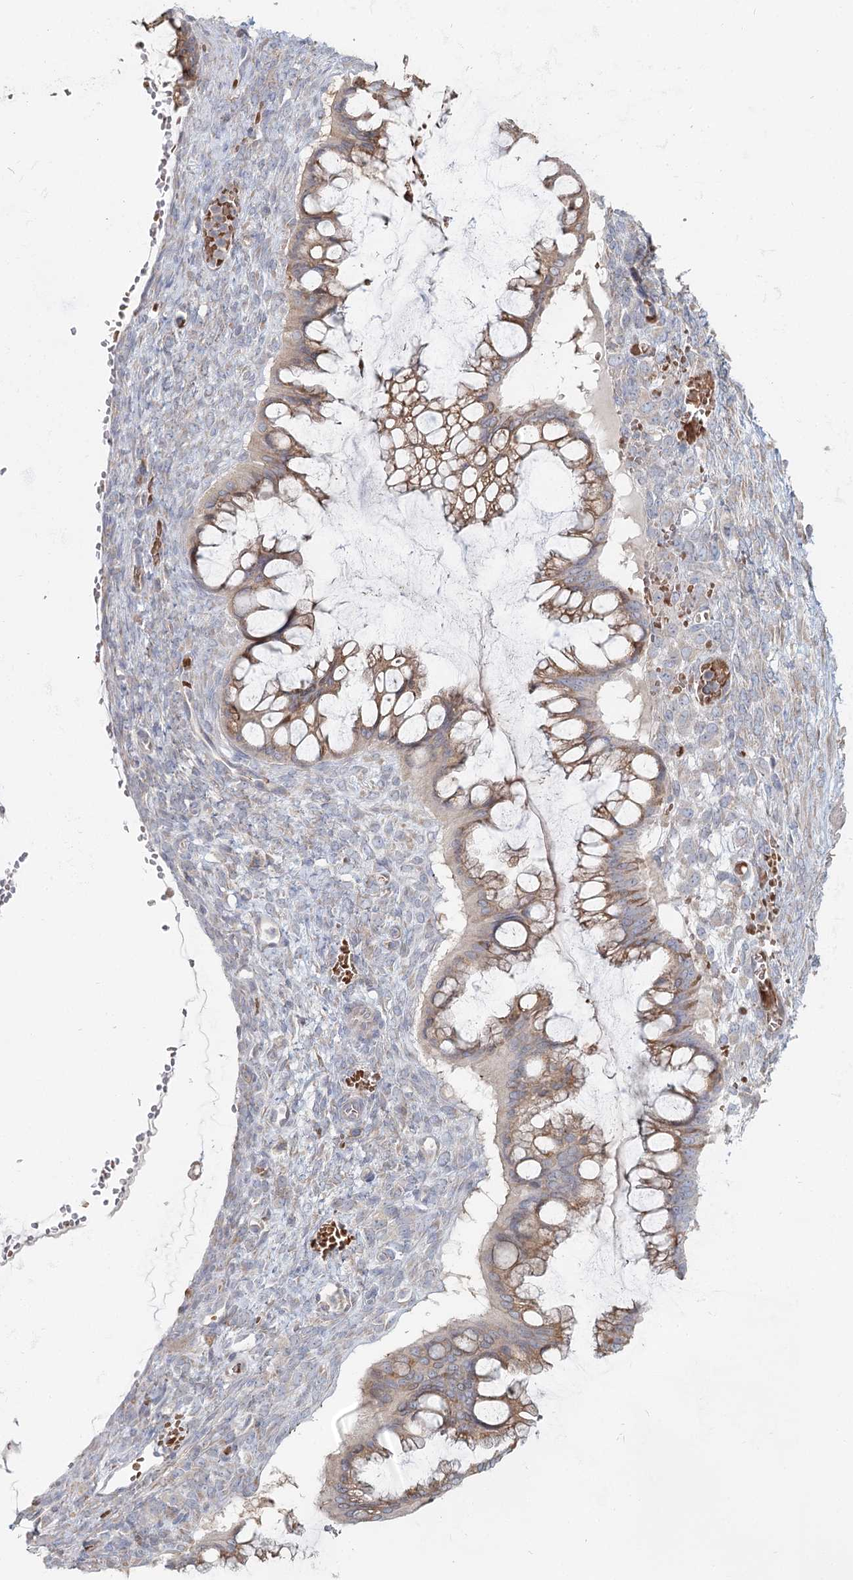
{"staining": {"intensity": "moderate", "quantity": "25%-75%", "location": "cytoplasmic/membranous"}, "tissue": "ovarian cancer", "cell_type": "Tumor cells", "image_type": "cancer", "snomed": [{"axis": "morphology", "description": "Cystadenocarcinoma, mucinous, NOS"}, {"axis": "topography", "description": "Ovary"}], "caption": "The histopathology image exhibits staining of mucinous cystadenocarcinoma (ovarian), revealing moderate cytoplasmic/membranous protein positivity (brown color) within tumor cells. The staining was performed using DAB (3,3'-diaminobenzidine) to visualize the protein expression in brown, while the nuclei were stained in blue with hematoxylin (Magnification: 20x).", "gene": "ANKRD16", "patient": {"sex": "female", "age": 73}}